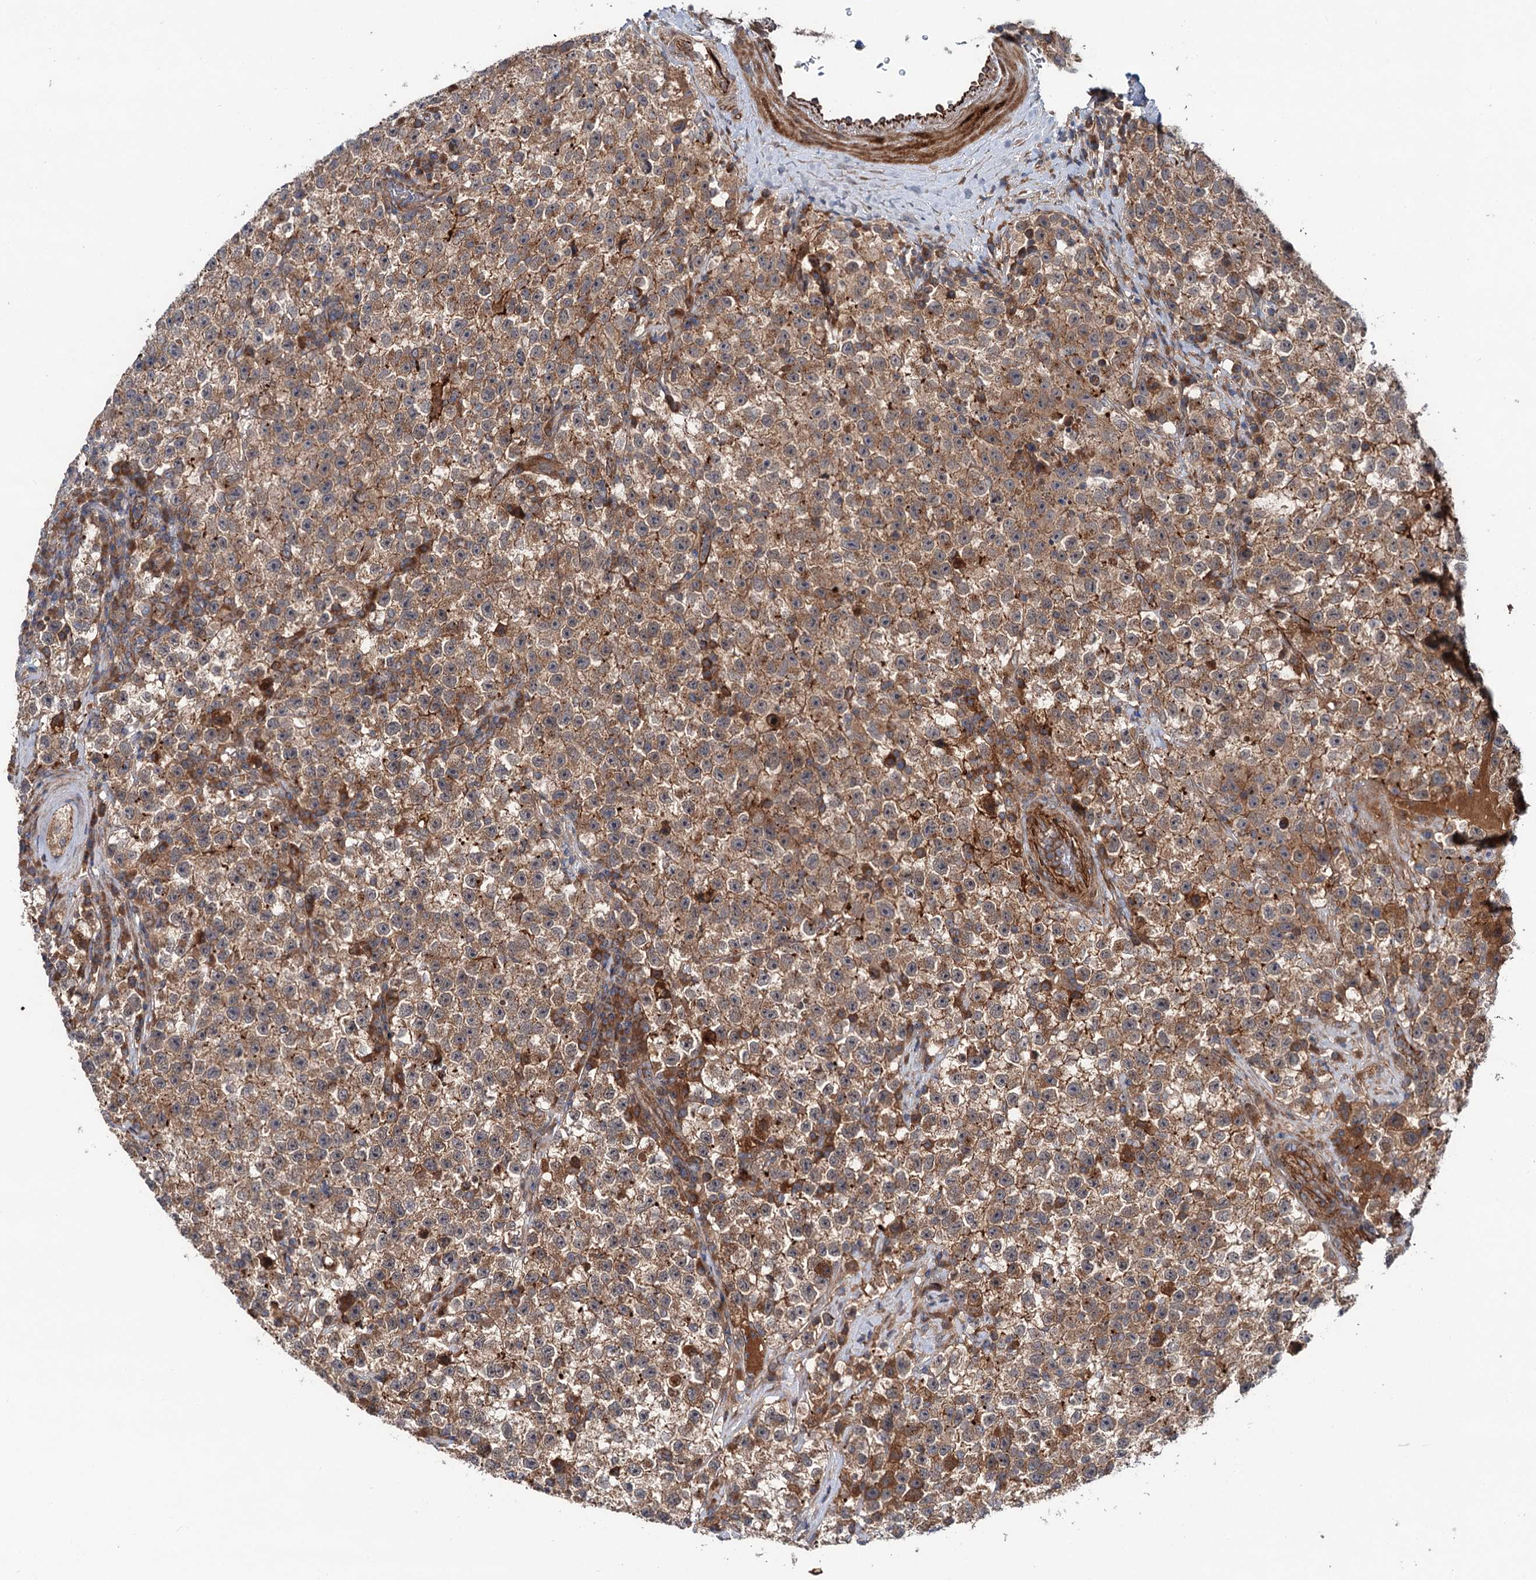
{"staining": {"intensity": "moderate", "quantity": ">75%", "location": "cytoplasmic/membranous"}, "tissue": "testis cancer", "cell_type": "Tumor cells", "image_type": "cancer", "snomed": [{"axis": "morphology", "description": "Seminoma, NOS"}, {"axis": "topography", "description": "Testis"}], "caption": "A brown stain labels moderate cytoplasmic/membranous positivity of a protein in human testis cancer (seminoma) tumor cells. The staining was performed using DAB (3,3'-diaminobenzidine), with brown indicating positive protein expression. Nuclei are stained blue with hematoxylin.", "gene": "ADGRG4", "patient": {"sex": "male", "age": 22}}